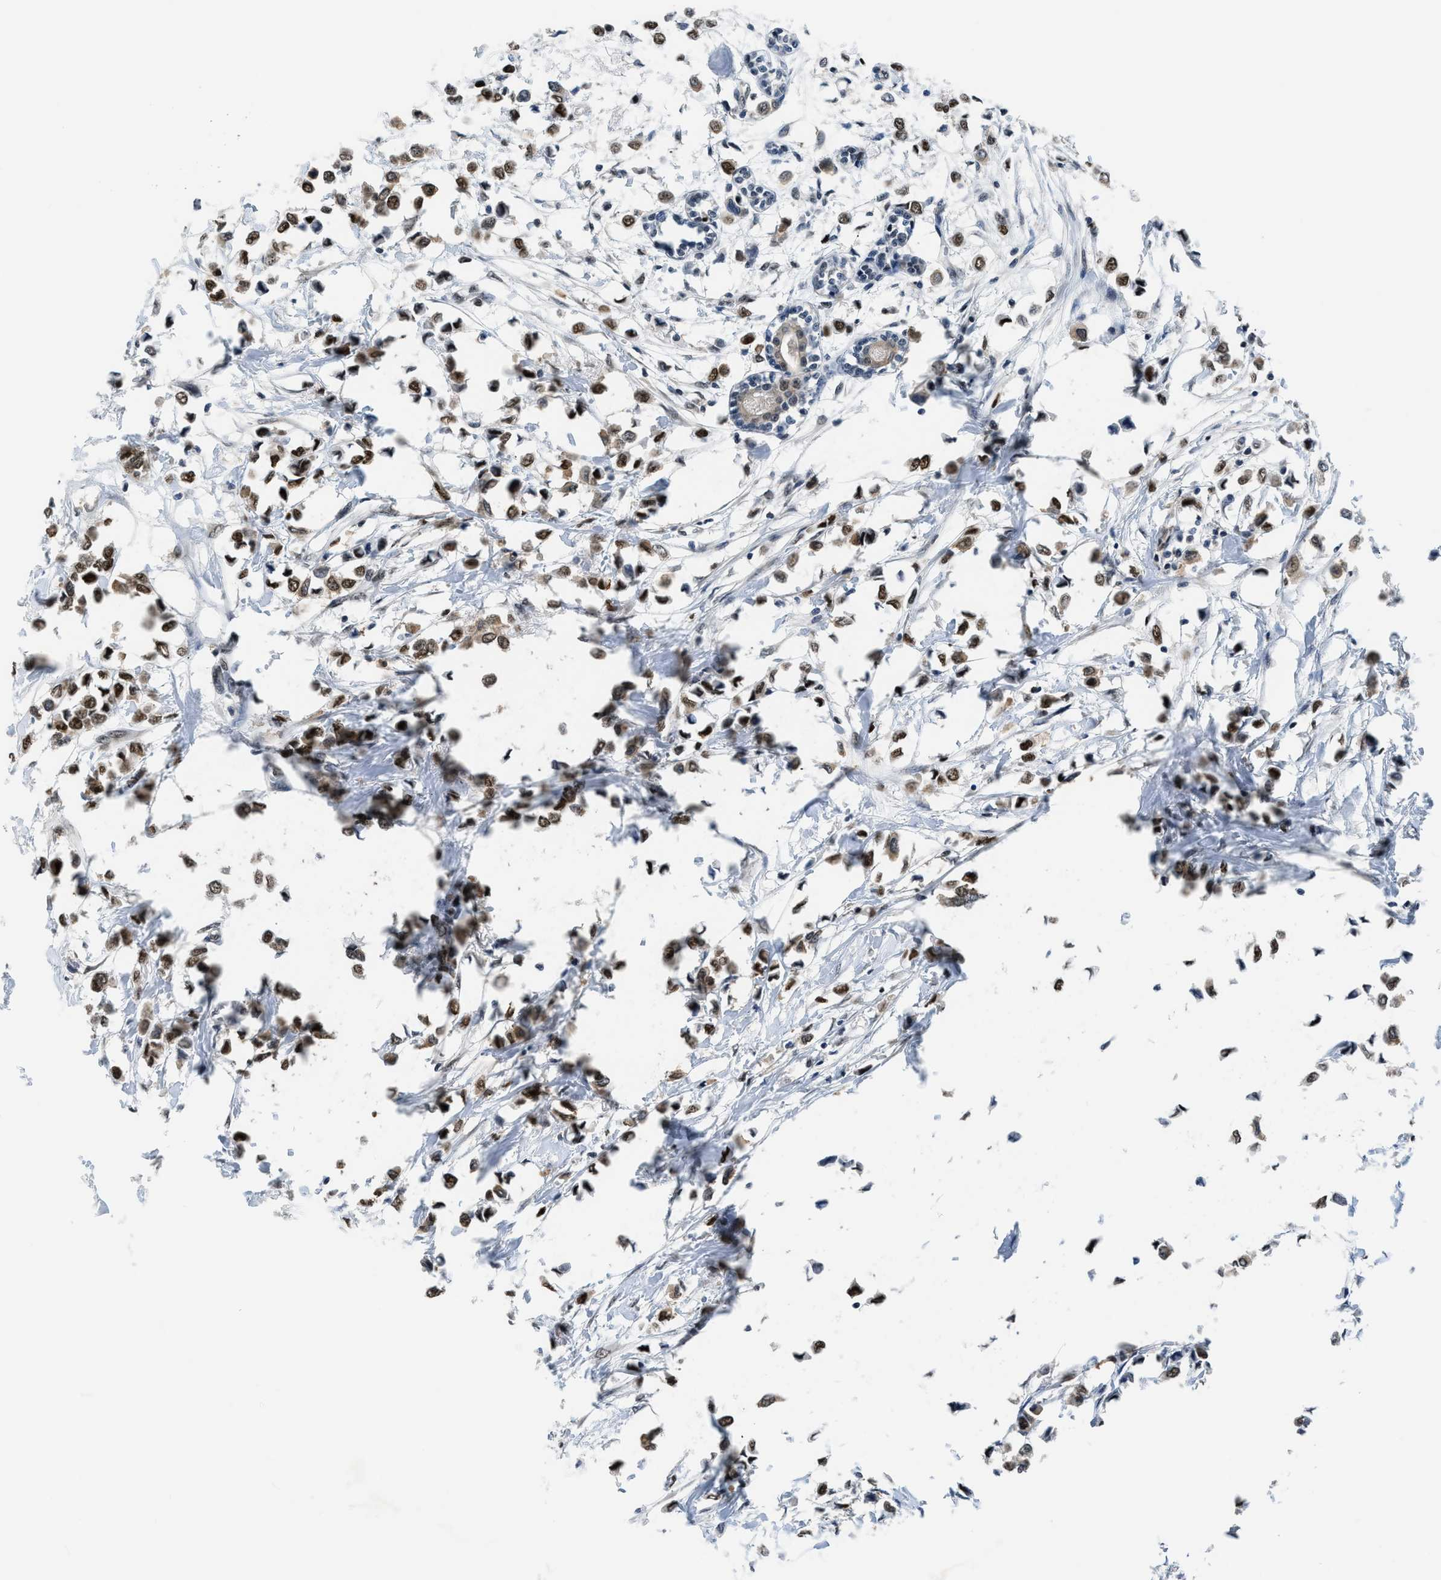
{"staining": {"intensity": "moderate", "quantity": ">75%", "location": "nuclear"}, "tissue": "breast cancer", "cell_type": "Tumor cells", "image_type": "cancer", "snomed": [{"axis": "morphology", "description": "Lobular carcinoma"}, {"axis": "topography", "description": "Breast"}], "caption": "High-magnification brightfield microscopy of breast cancer (lobular carcinoma) stained with DAB (3,3'-diaminobenzidine) (brown) and counterstained with hematoxylin (blue). tumor cells exhibit moderate nuclear expression is seen in approximately>75% of cells. (IHC, brightfield microscopy, high magnification).", "gene": "ALX1", "patient": {"sex": "female", "age": 51}}